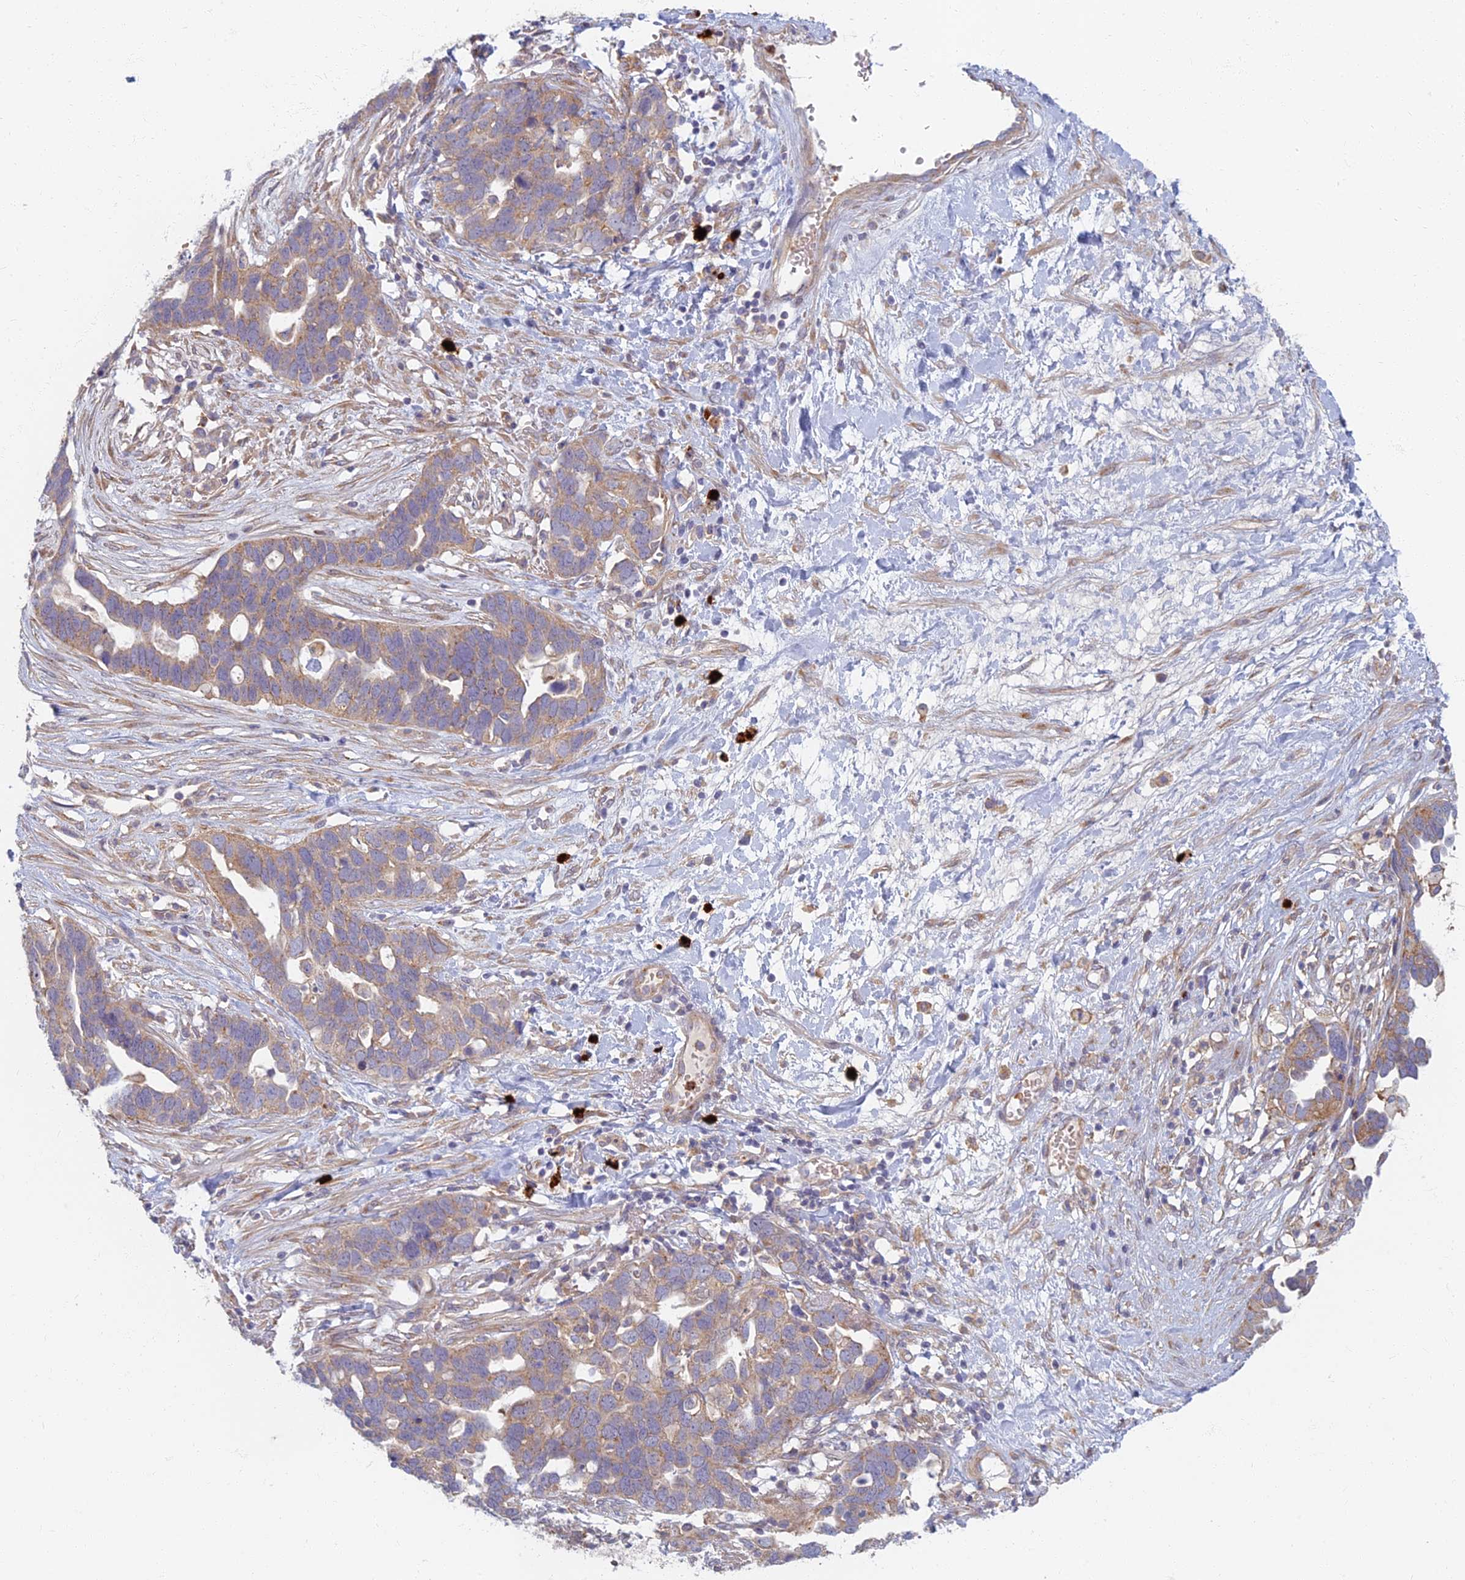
{"staining": {"intensity": "weak", "quantity": ">75%", "location": "cytoplasmic/membranous"}, "tissue": "ovarian cancer", "cell_type": "Tumor cells", "image_type": "cancer", "snomed": [{"axis": "morphology", "description": "Cystadenocarcinoma, serous, NOS"}, {"axis": "topography", "description": "Ovary"}], "caption": "Immunohistochemical staining of ovarian cancer displays low levels of weak cytoplasmic/membranous staining in approximately >75% of tumor cells.", "gene": "PROX2", "patient": {"sex": "female", "age": 54}}